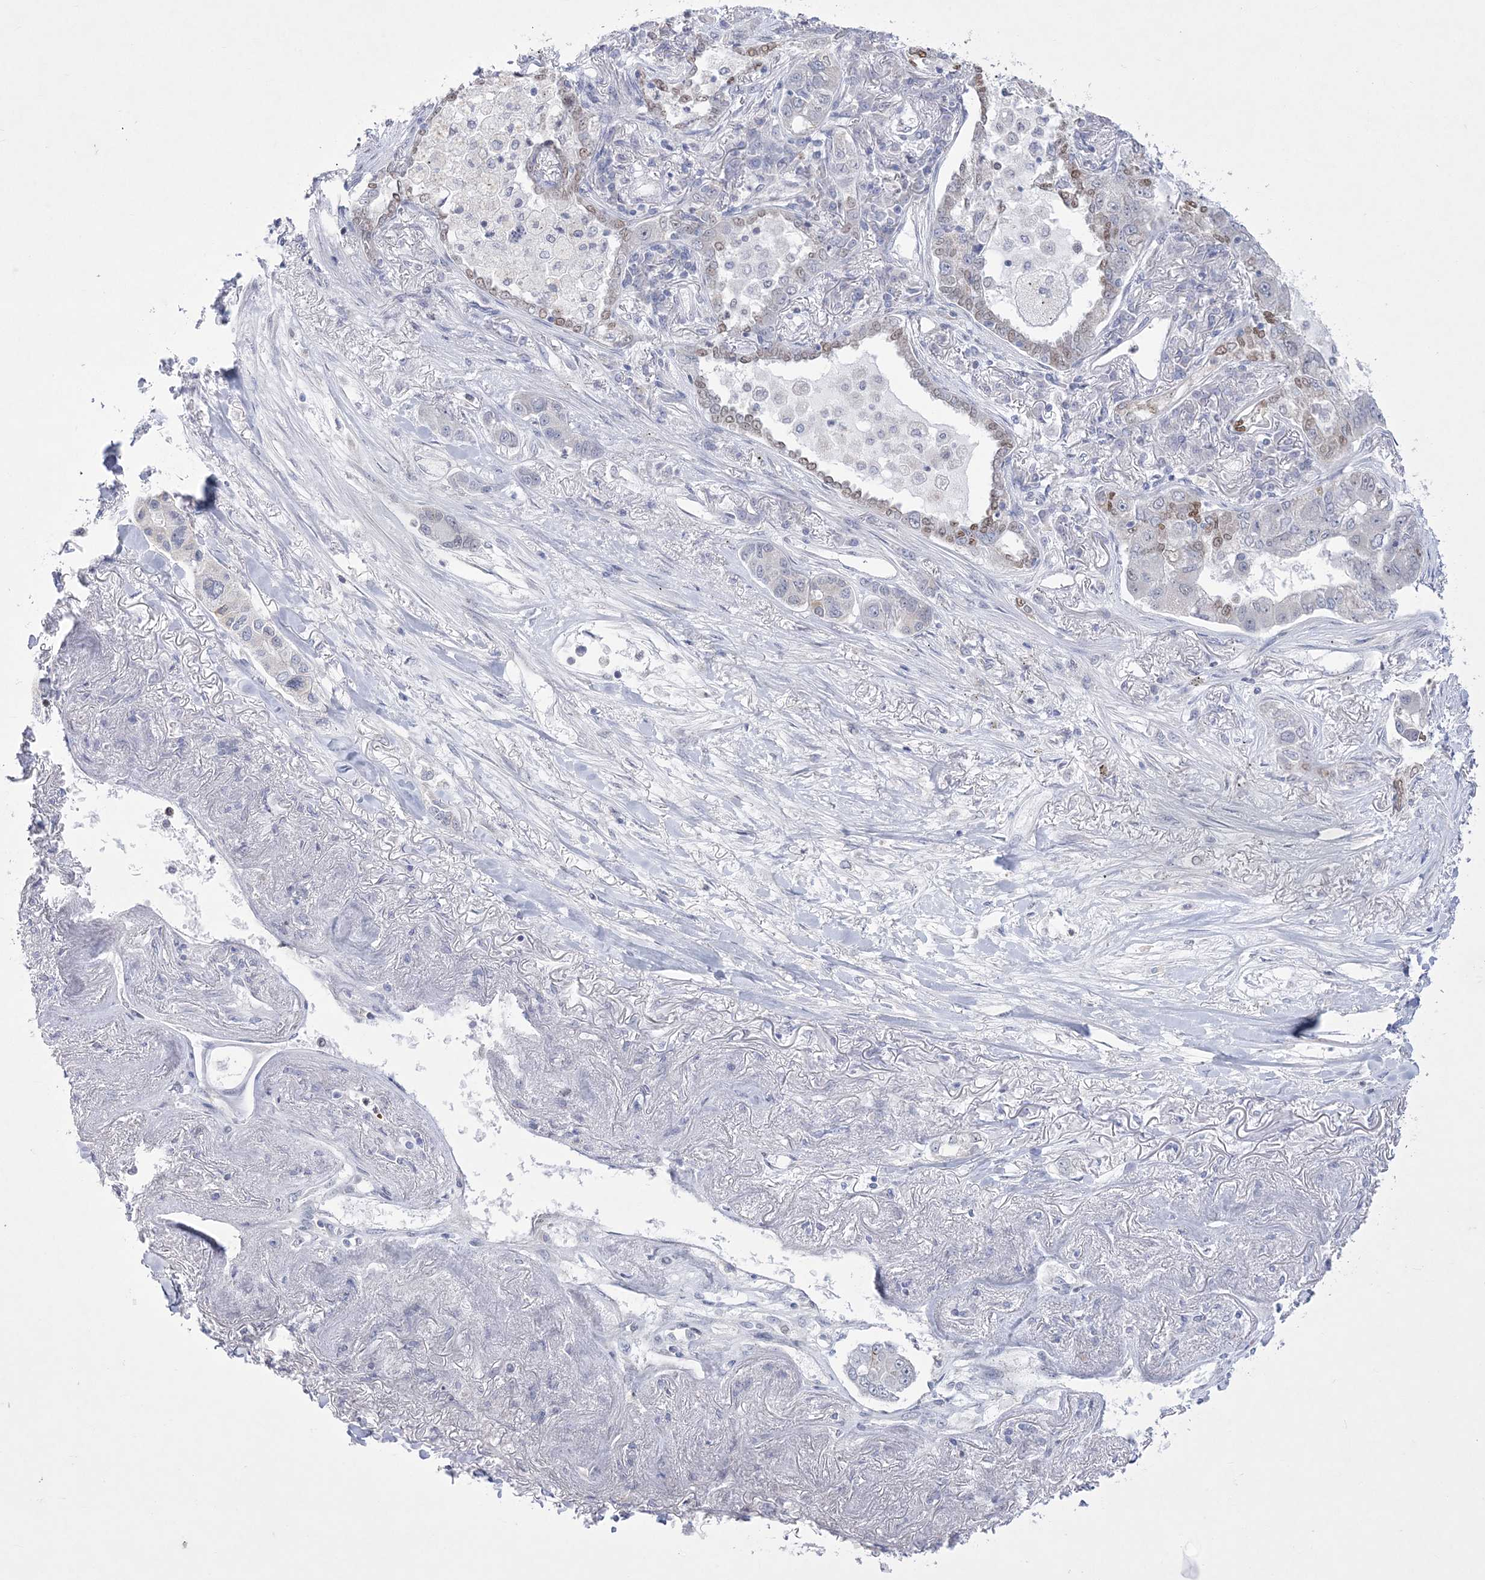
{"staining": {"intensity": "weak", "quantity": "<25%", "location": "nuclear"}, "tissue": "lung cancer", "cell_type": "Tumor cells", "image_type": "cancer", "snomed": [{"axis": "morphology", "description": "Adenocarcinoma, NOS"}, {"axis": "topography", "description": "Lung"}], "caption": "Tumor cells are negative for brown protein staining in lung cancer (adenocarcinoma).", "gene": "WDR27", "patient": {"sex": "male", "age": 49}}